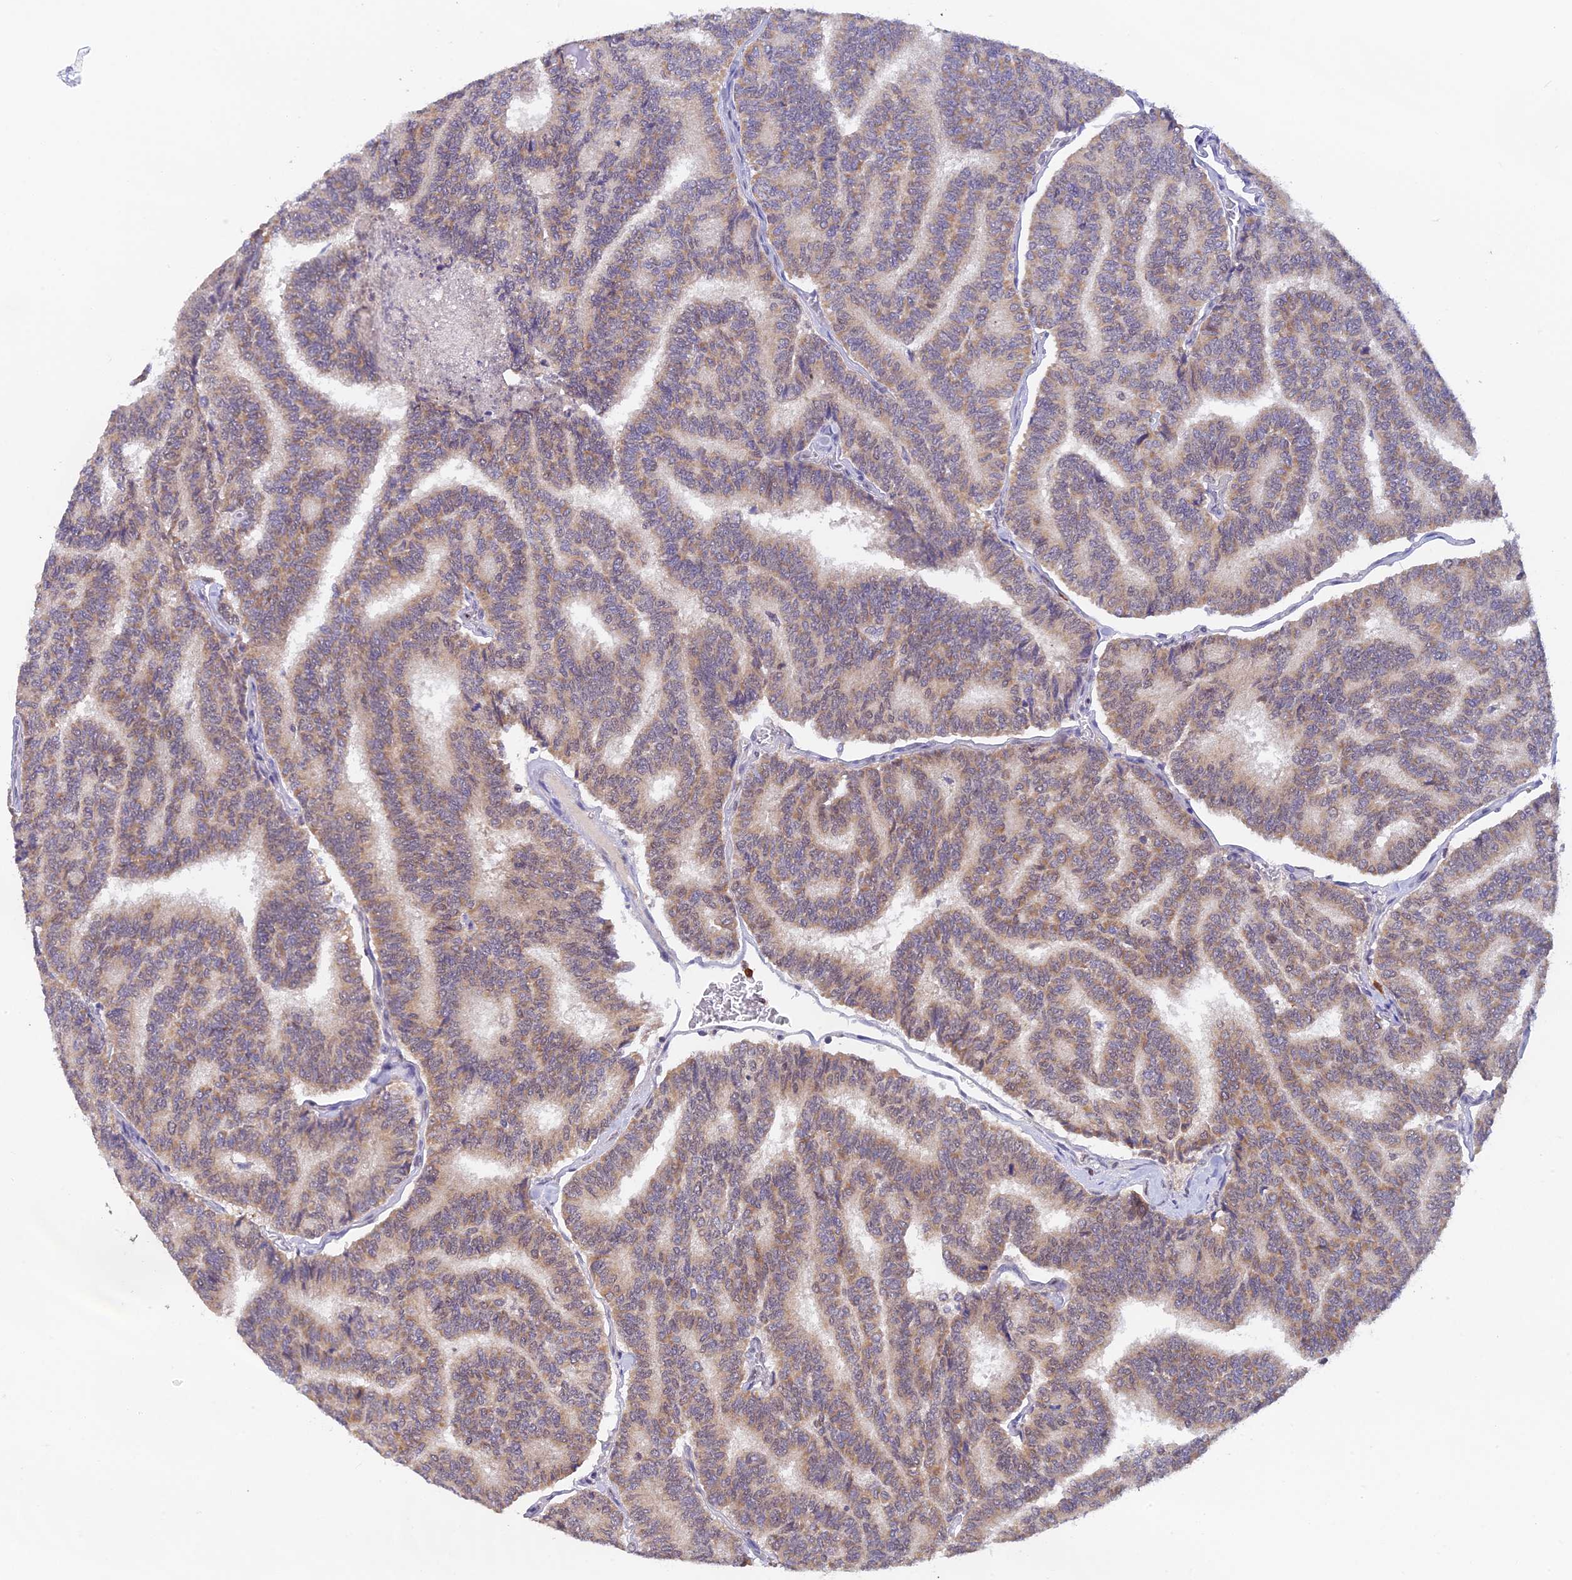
{"staining": {"intensity": "weak", "quantity": "25%-75%", "location": "cytoplasmic/membranous"}, "tissue": "thyroid cancer", "cell_type": "Tumor cells", "image_type": "cancer", "snomed": [{"axis": "morphology", "description": "Papillary adenocarcinoma, NOS"}, {"axis": "topography", "description": "Thyroid gland"}], "caption": "Tumor cells display weak cytoplasmic/membranous expression in approximately 25%-75% of cells in thyroid cancer (papillary adenocarcinoma).", "gene": "PEX16", "patient": {"sex": "female", "age": 35}}